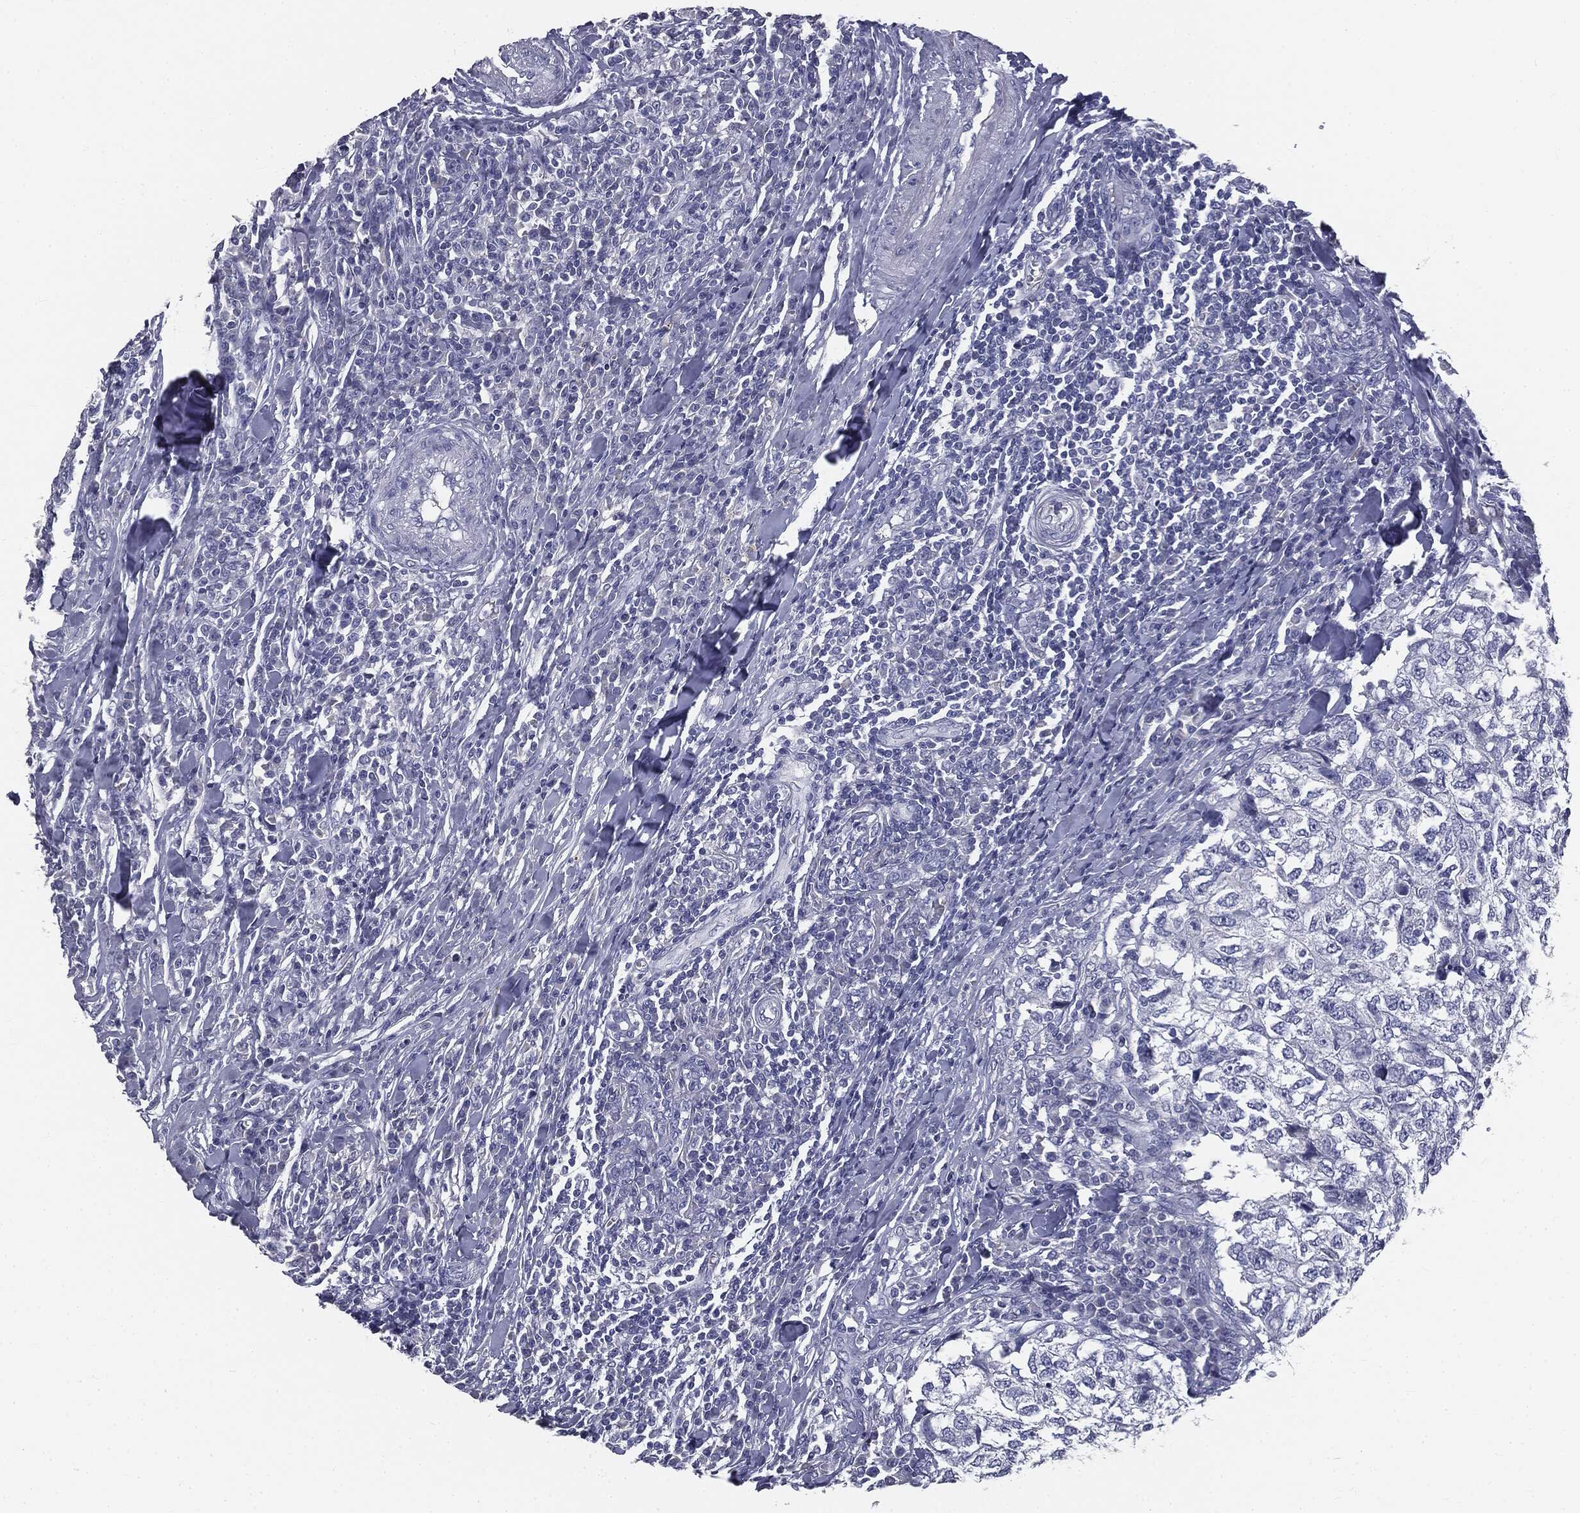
{"staining": {"intensity": "negative", "quantity": "none", "location": "none"}, "tissue": "breast cancer", "cell_type": "Tumor cells", "image_type": "cancer", "snomed": [{"axis": "morphology", "description": "Duct carcinoma"}, {"axis": "topography", "description": "Breast"}], "caption": "The IHC histopathology image has no significant staining in tumor cells of breast cancer (intraductal carcinoma) tissue.", "gene": "AFP", "patient": {"sex": "female", "age": 30}}